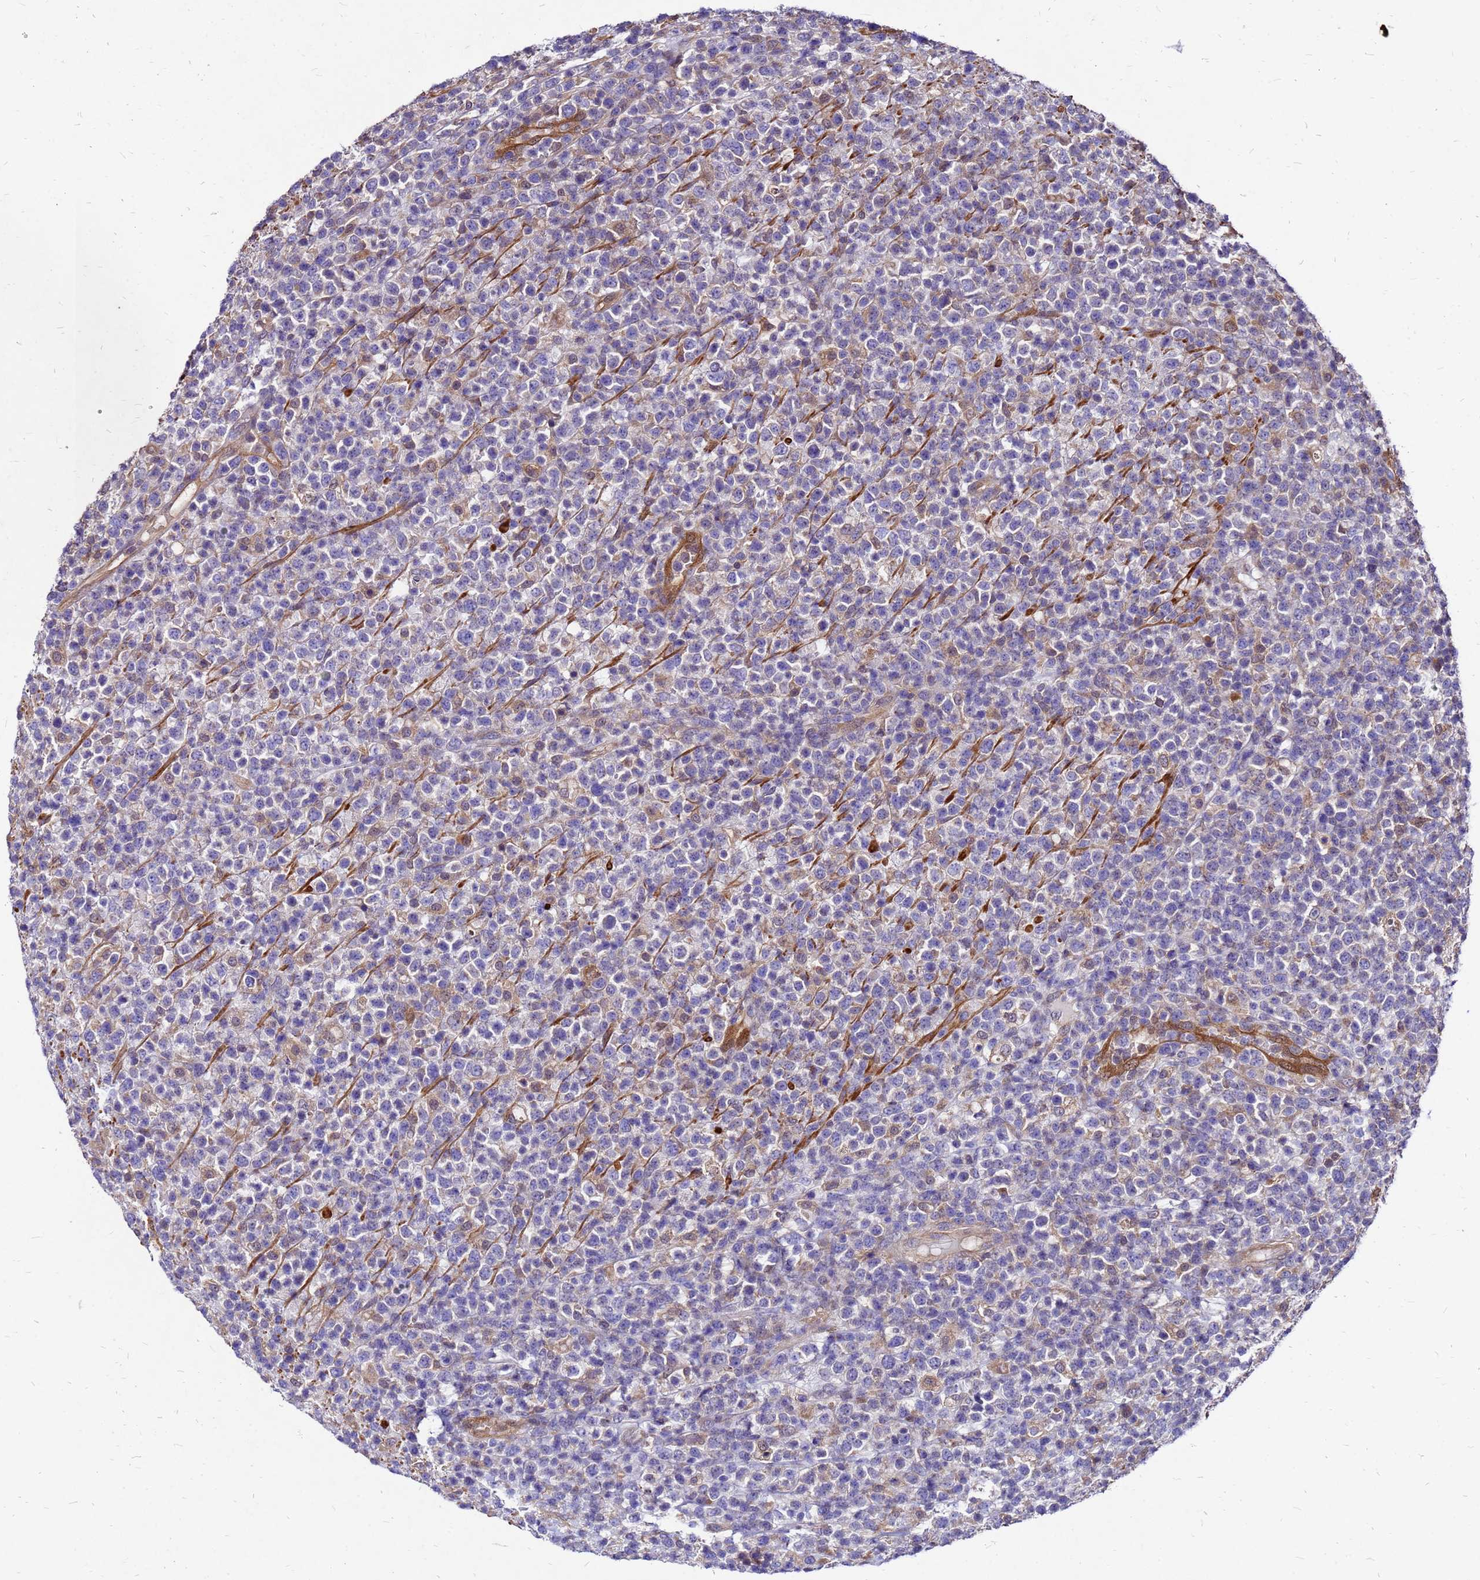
{"staining": {"intensity": "negative", "quantity": "none", "location": "none"}, "tissue": "lymphoma", "cell_type": "Tumor cells", "image_type": "cancer", "snomed": [{"axis": "morphology", "description": "Malignant lymphoma, non-Hodgkin's type, High grade"}, {"axis": "topography", "description": "Colon"}], "caption": "Protein analysis of lymphoma shows no significant positivity in tumor cells.", "gene": "DUSP23", "patient": {"sex": "female", "age": 53}}